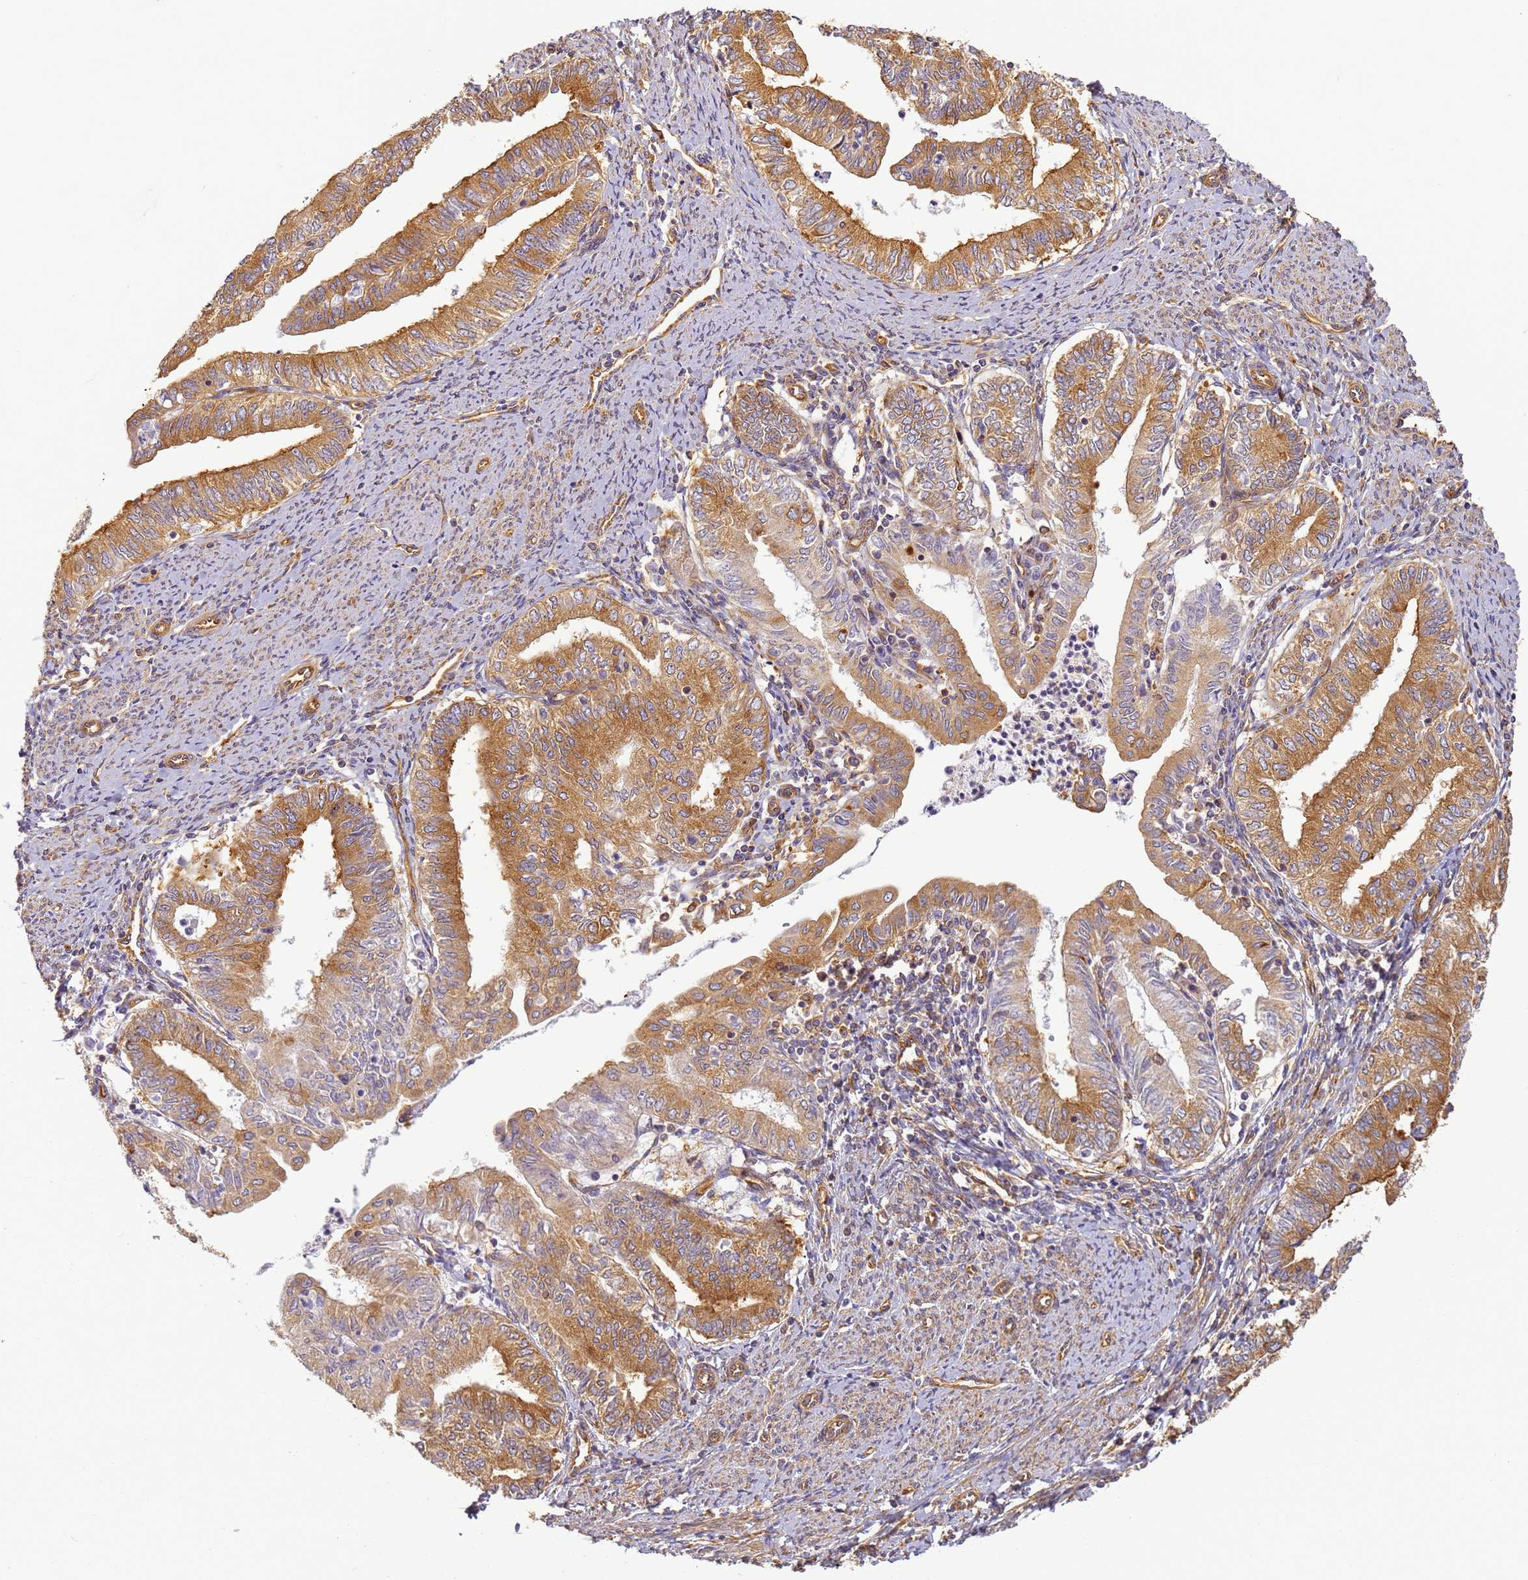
{"staining": {"intensity": "moderate", "quantity": ">75%", "location": "cytoplasmic/membranous"}, "tissue": "endometrial cancer", "cell_type": "Tumor cells", "image_type": "cancer", "snomed": [{"axis": "morphology", "description": "Adenocarcinoma, NOS"}, {"axis": "topography", "description": "Endometrium"}], "caption": "Moderate cytoplasmic/membranous protein staining is appreciated in about >75% of tumor cells in endometrial cancer. The staining is performed using DAB brown chromogen to label protein expression. The nuclei are counter-stained blue using hematoxylin.", "gene": "DYNC1I2", "patient": {"sex": "female", "age": 66}}